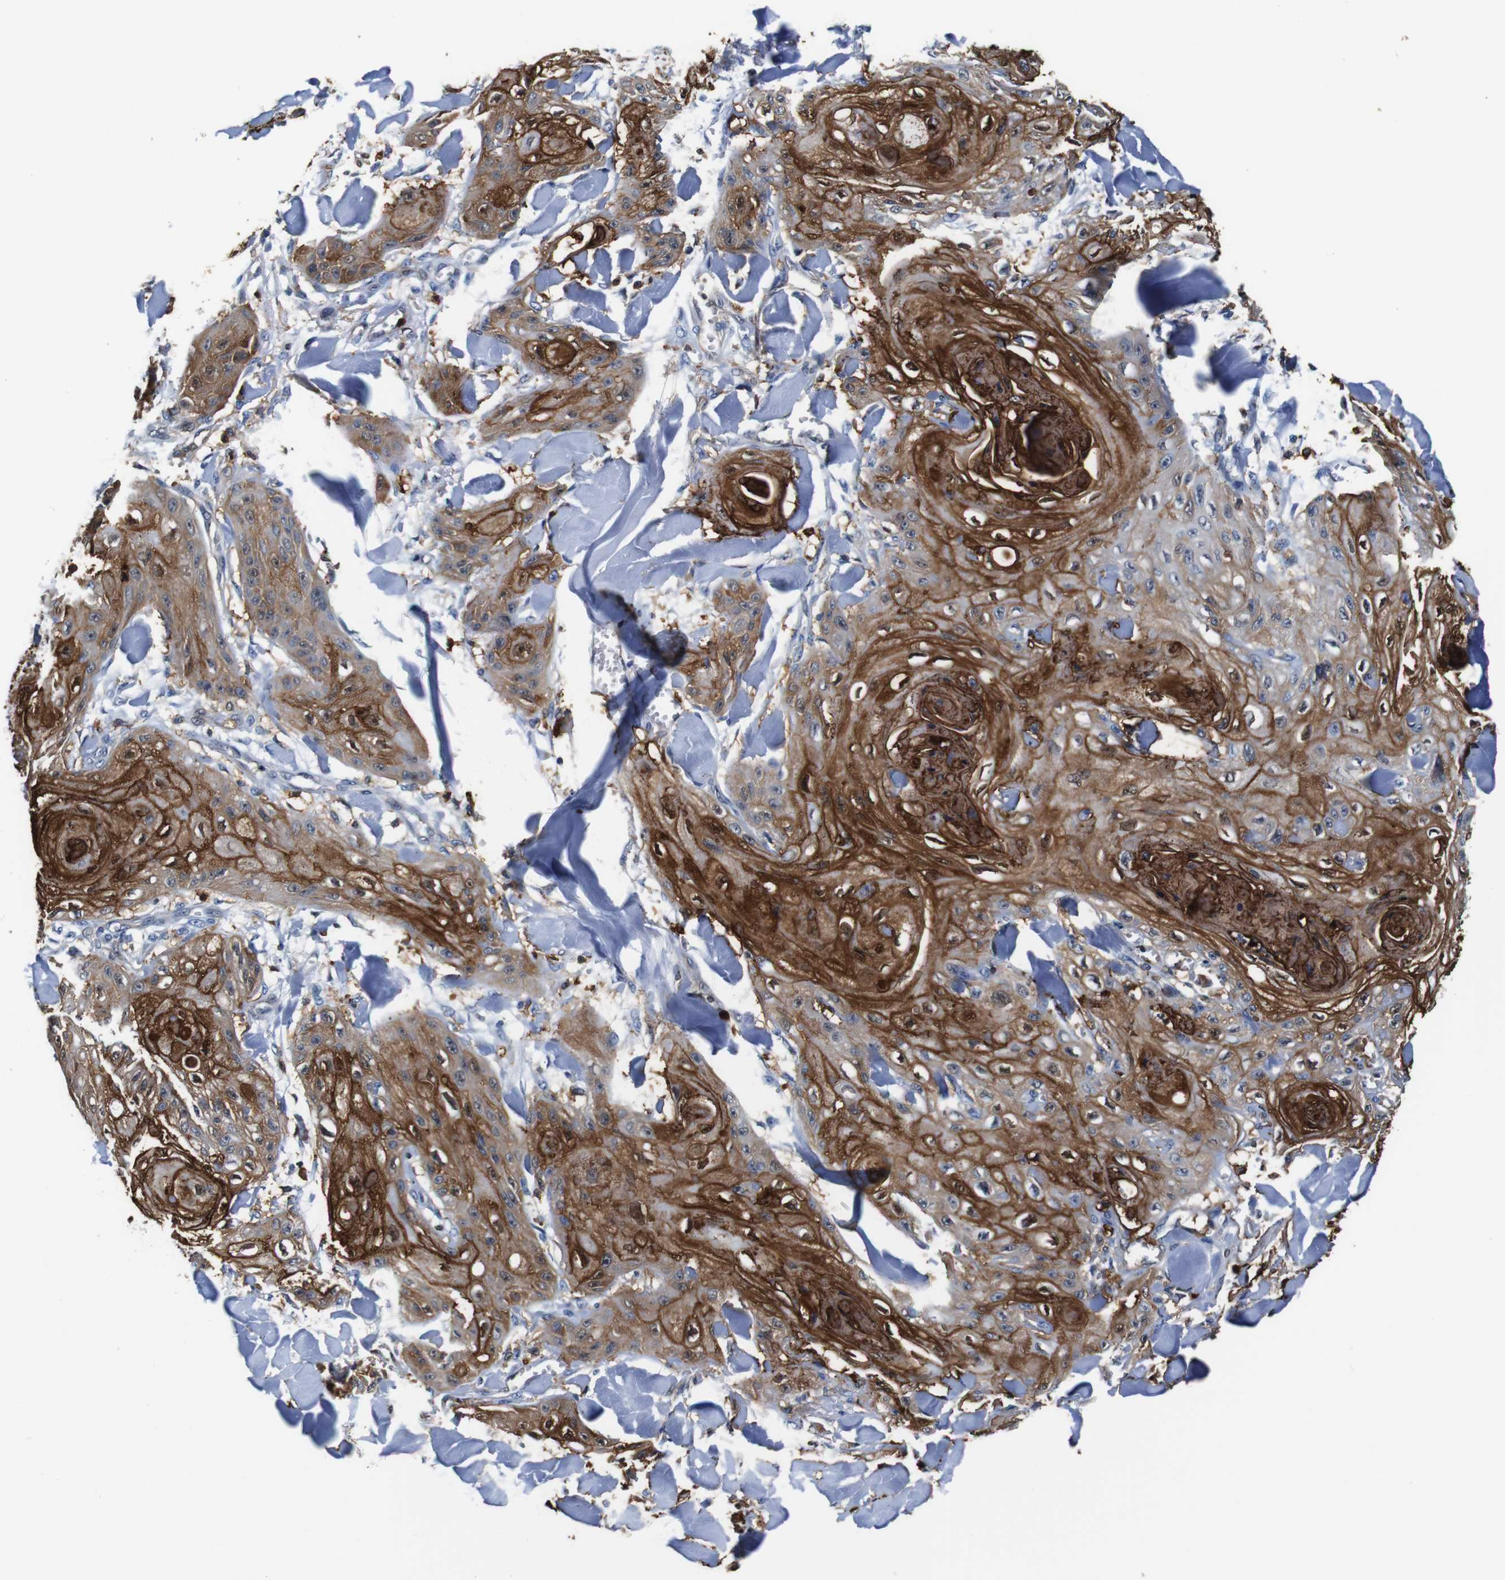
{"staining": {"intensity": "strong", "quantity": ">75%", "location": "cytoplasmic/membranous"}, "tissue": "skin cancer", "cell_type": "Tumor cells", "image_type": "cancer", "snomed": [{"axis": "morphology", "description": "Squamous cell carcinoma, NOS"}, {"axis": "topography", "description": "Skin"}], "caption": "Immunohistochemical staining of human skin cancer demonstrates high levels of strong cytoplasmic/membranous positivity in approximately >75% of tumor cells.", "gene": "ANXA1", "patient": {"sex": "male", "age": 74}}